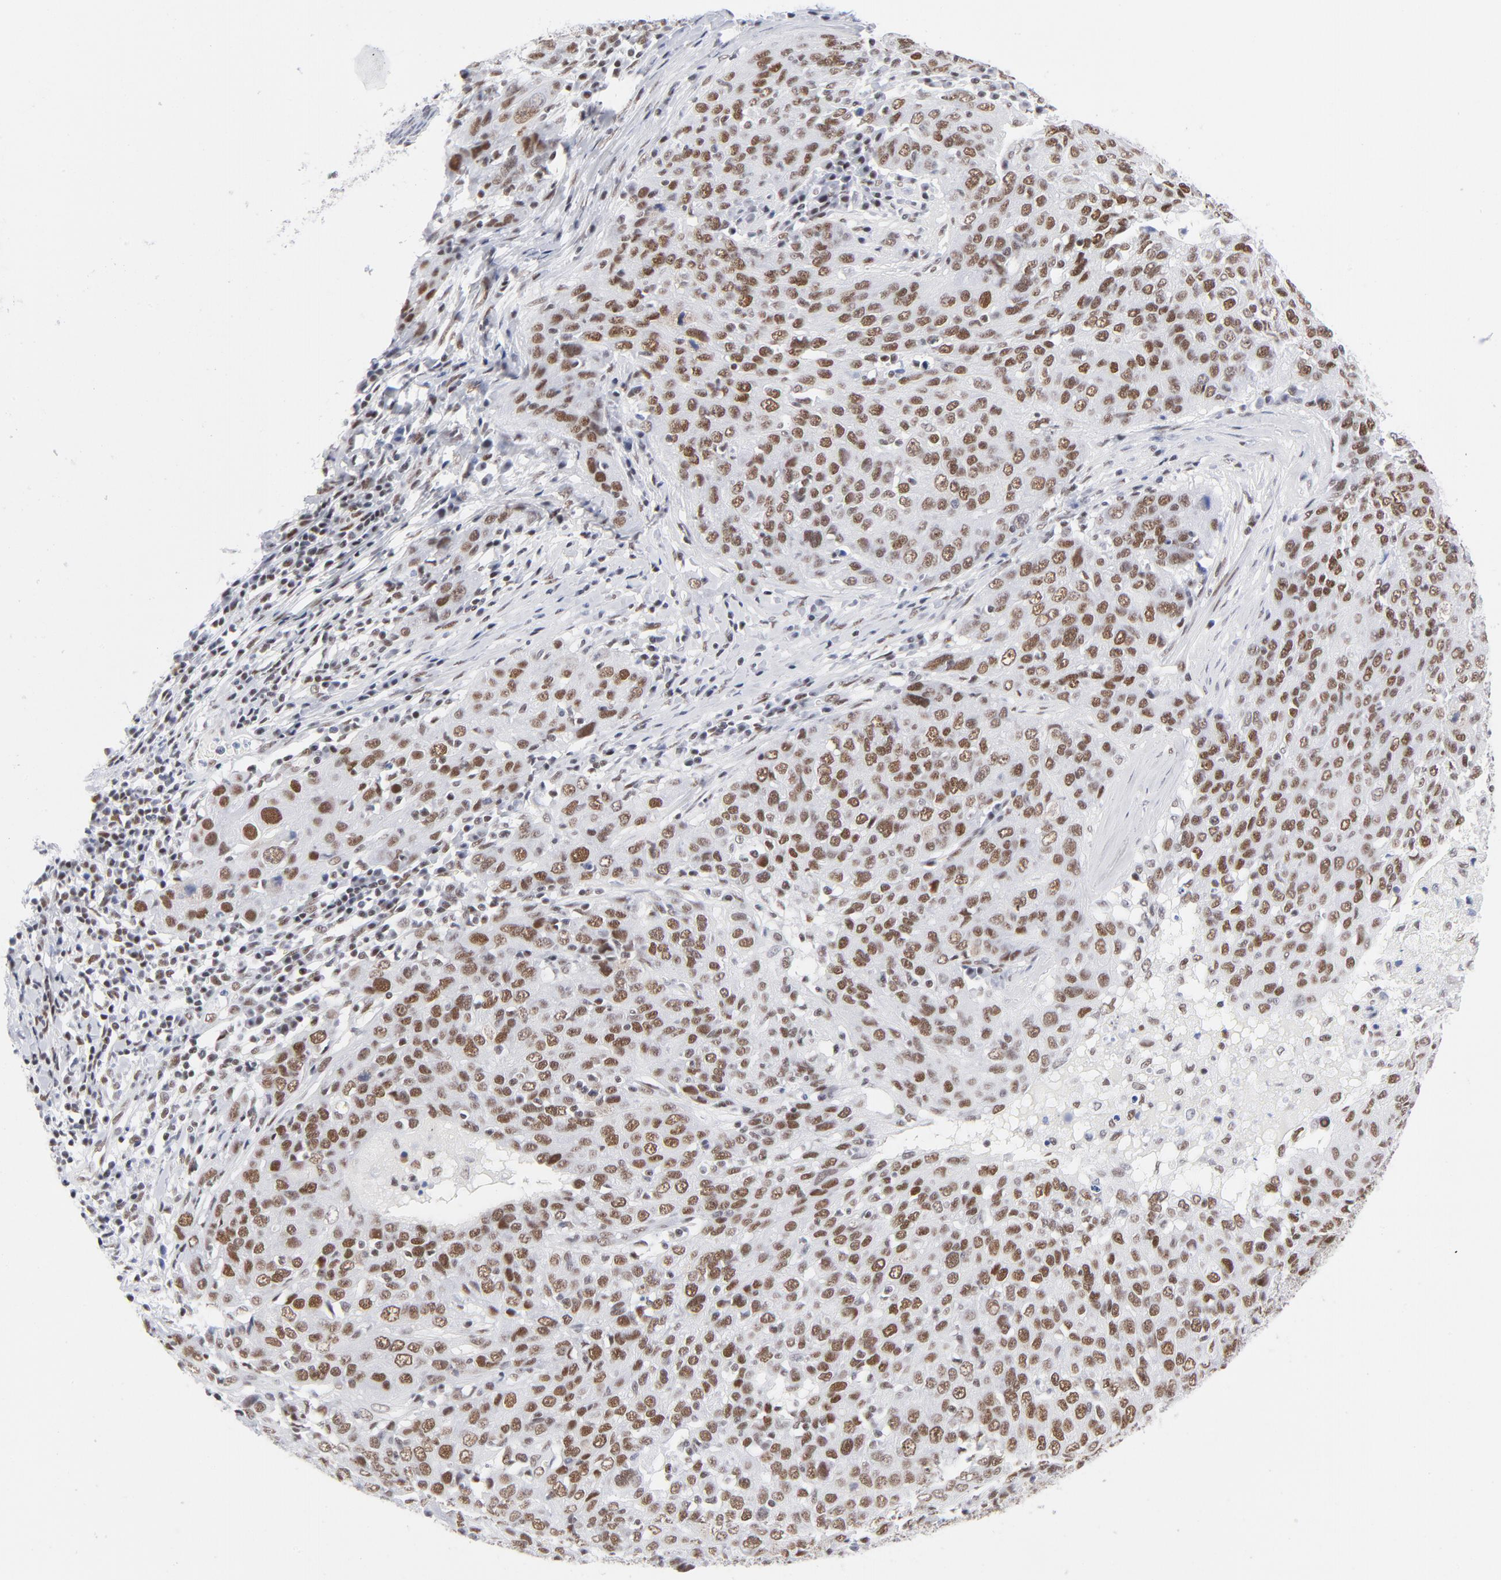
{"staining": {"intensity": "moderate", "quantity": ">75%", "location": "nuclear"}, "tissue": "ovarian cancer", "cell_type": "Tumor cells", "image_type": "cancer", "snomed": [{"axis": "morphology", "description": "Carcinoma, endometroid"}, {"axis": "topography", "description": "Ovary"}], "caption": "Endometroid carcinoma (ovarian) stained with a protein marker exhibits moderate staining in tumor cells.", "gene": "ATF2", "patient": {"sex": "female", "age": 50}}